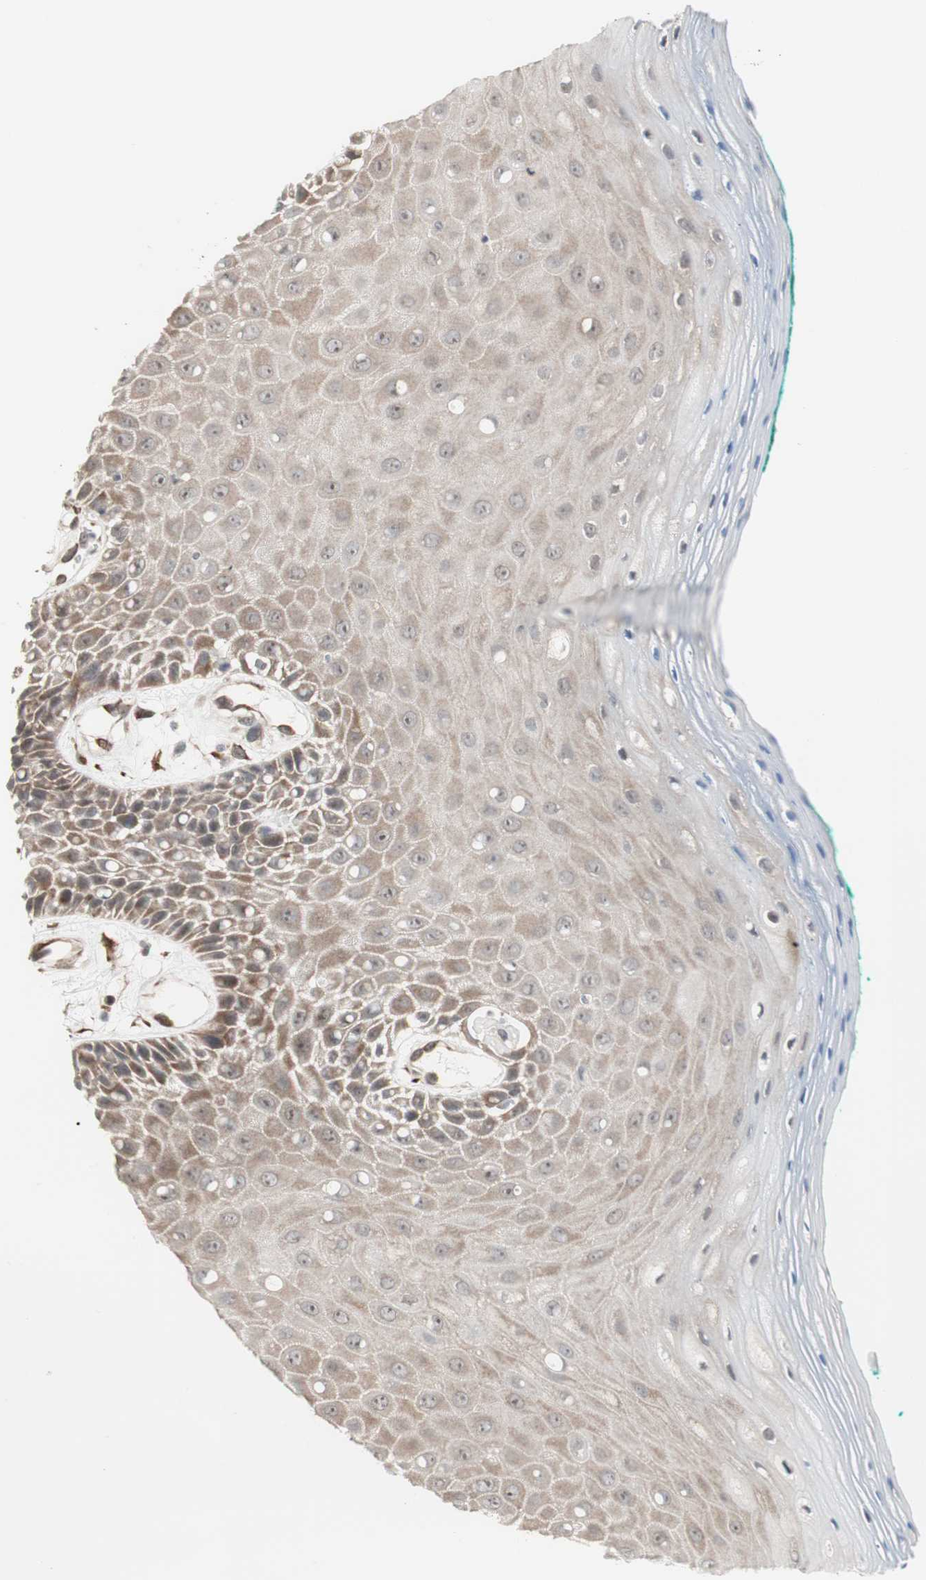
{"staining": {"intensity": "moderate", "quantity": "25%-75%", "location": "cytoplasmic/membranous"}, "tissue": "oral mucosa", "cell_type": "Squamous epithelial cells", "image_type": "normal", "snomed": [{"axis": "morphology", "description": "Normal tissue, NOS"}, {"axis": "morphology", "description": "Squamous cell carcinoma, NOS"}, {"axis": "topography", "description": "Skeletal muscle"}, {"axis": "topography", "description": "Oral tissue"}, {"axis": "topography", "description": "Head-Neck"}], "caption": "Protein expression analysis of benign oral mucosa shows moderate cytoplasmic/membranous expression in approximately 25%-75% of squamous epithelial cells. The protein is stained brown, and the nuclei are stained in blue (DAB (3,3'-diaminobenzidine) IHC with brightfield microscopy, high magnification).", "gene": "ZNF512B", "patient": {"sex": "female", "age": 84}}